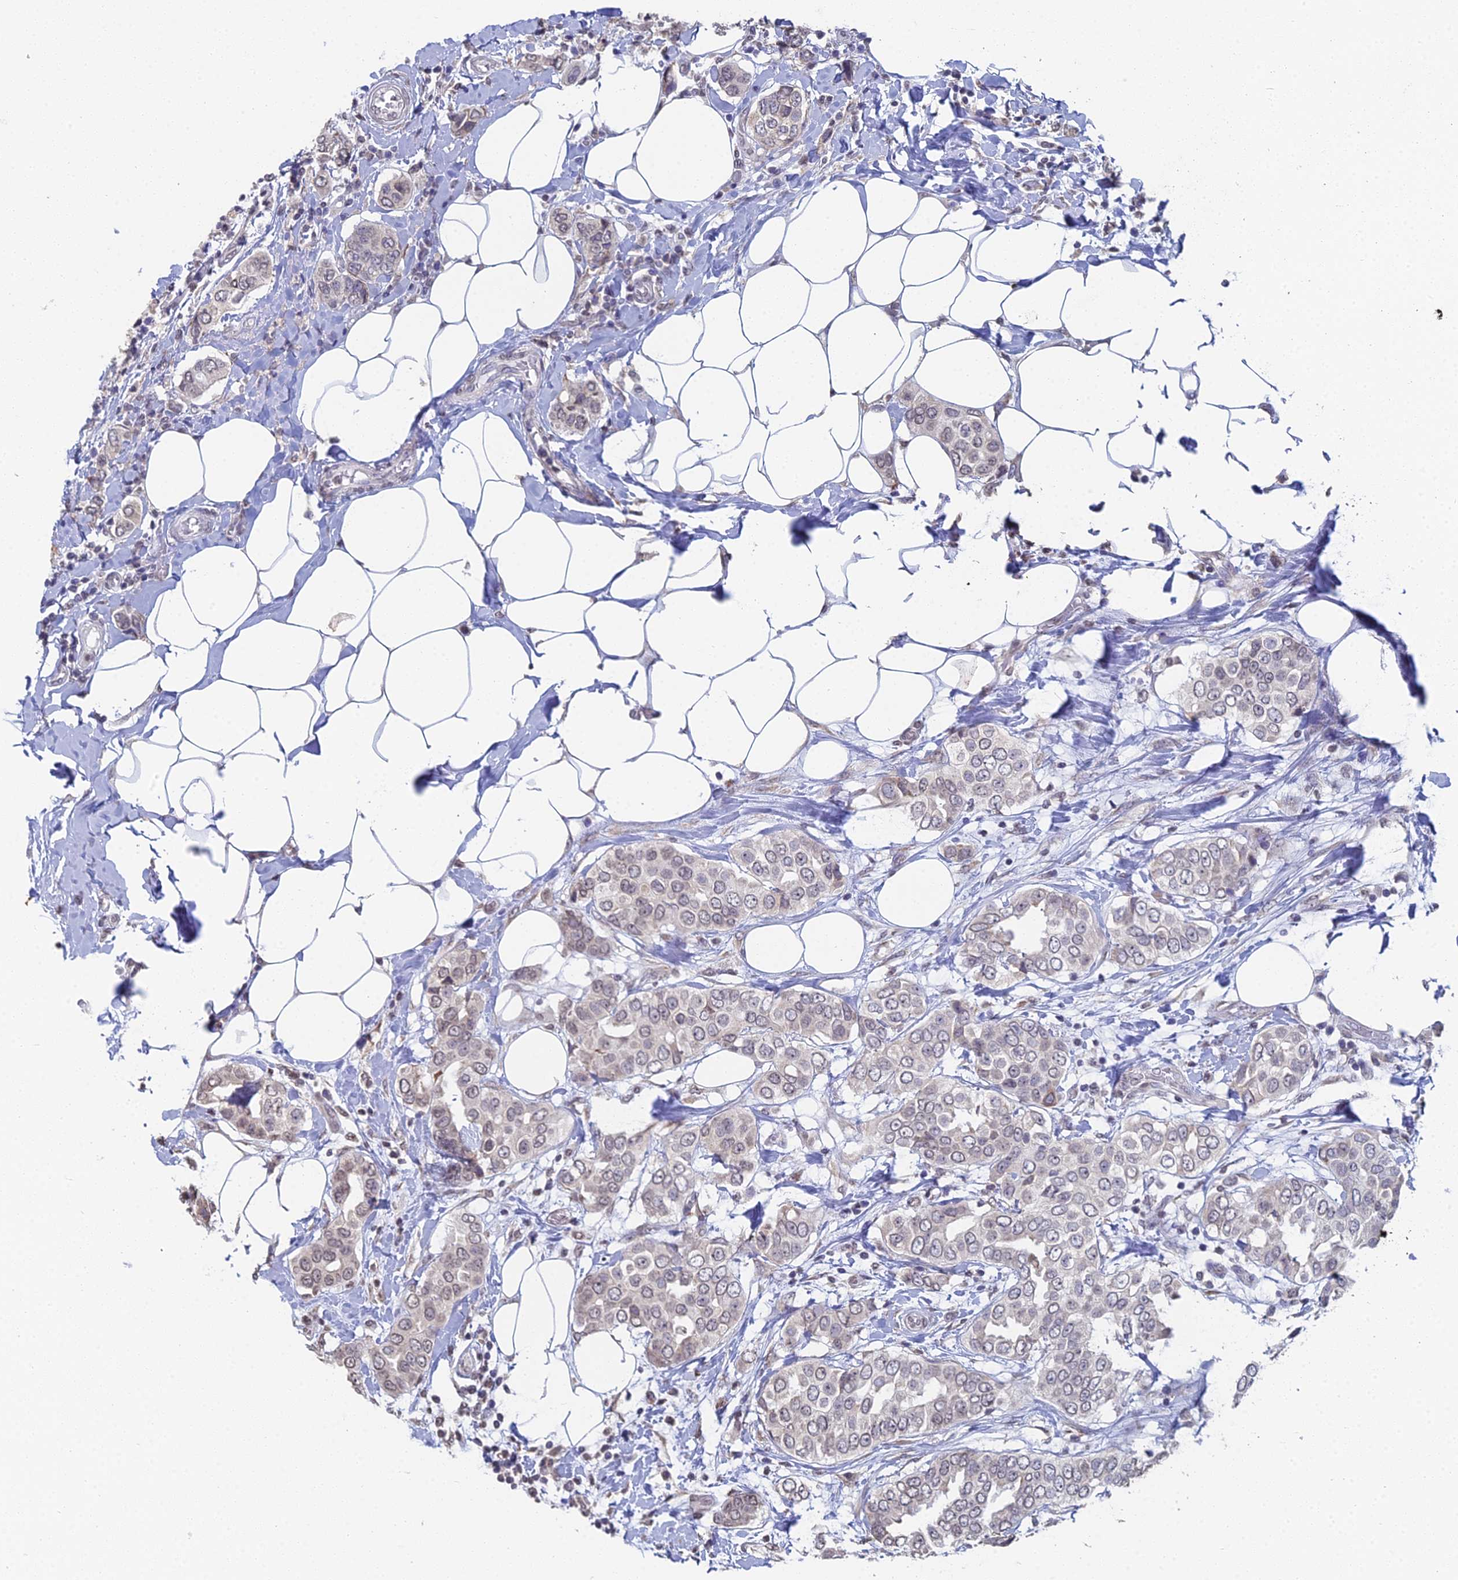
{"staining": {"intensity": "weak", "quantity": "<25%", "location": "nuclear"}, "tissue": "breast cancer", "cell_type": "Tumor cells", "image_type": "cancer", "snomed": [{"axis": "morphology", "description": "Lobular carcinoma"}, {"axis": "topography", "description": "Breast"}], "caption": "Immunohistochemical staining of human breast cancer exhibits no significant positivity in tumor cells.", "gene": "PRR22", "patient": {"sex": "female", "age": 51}}